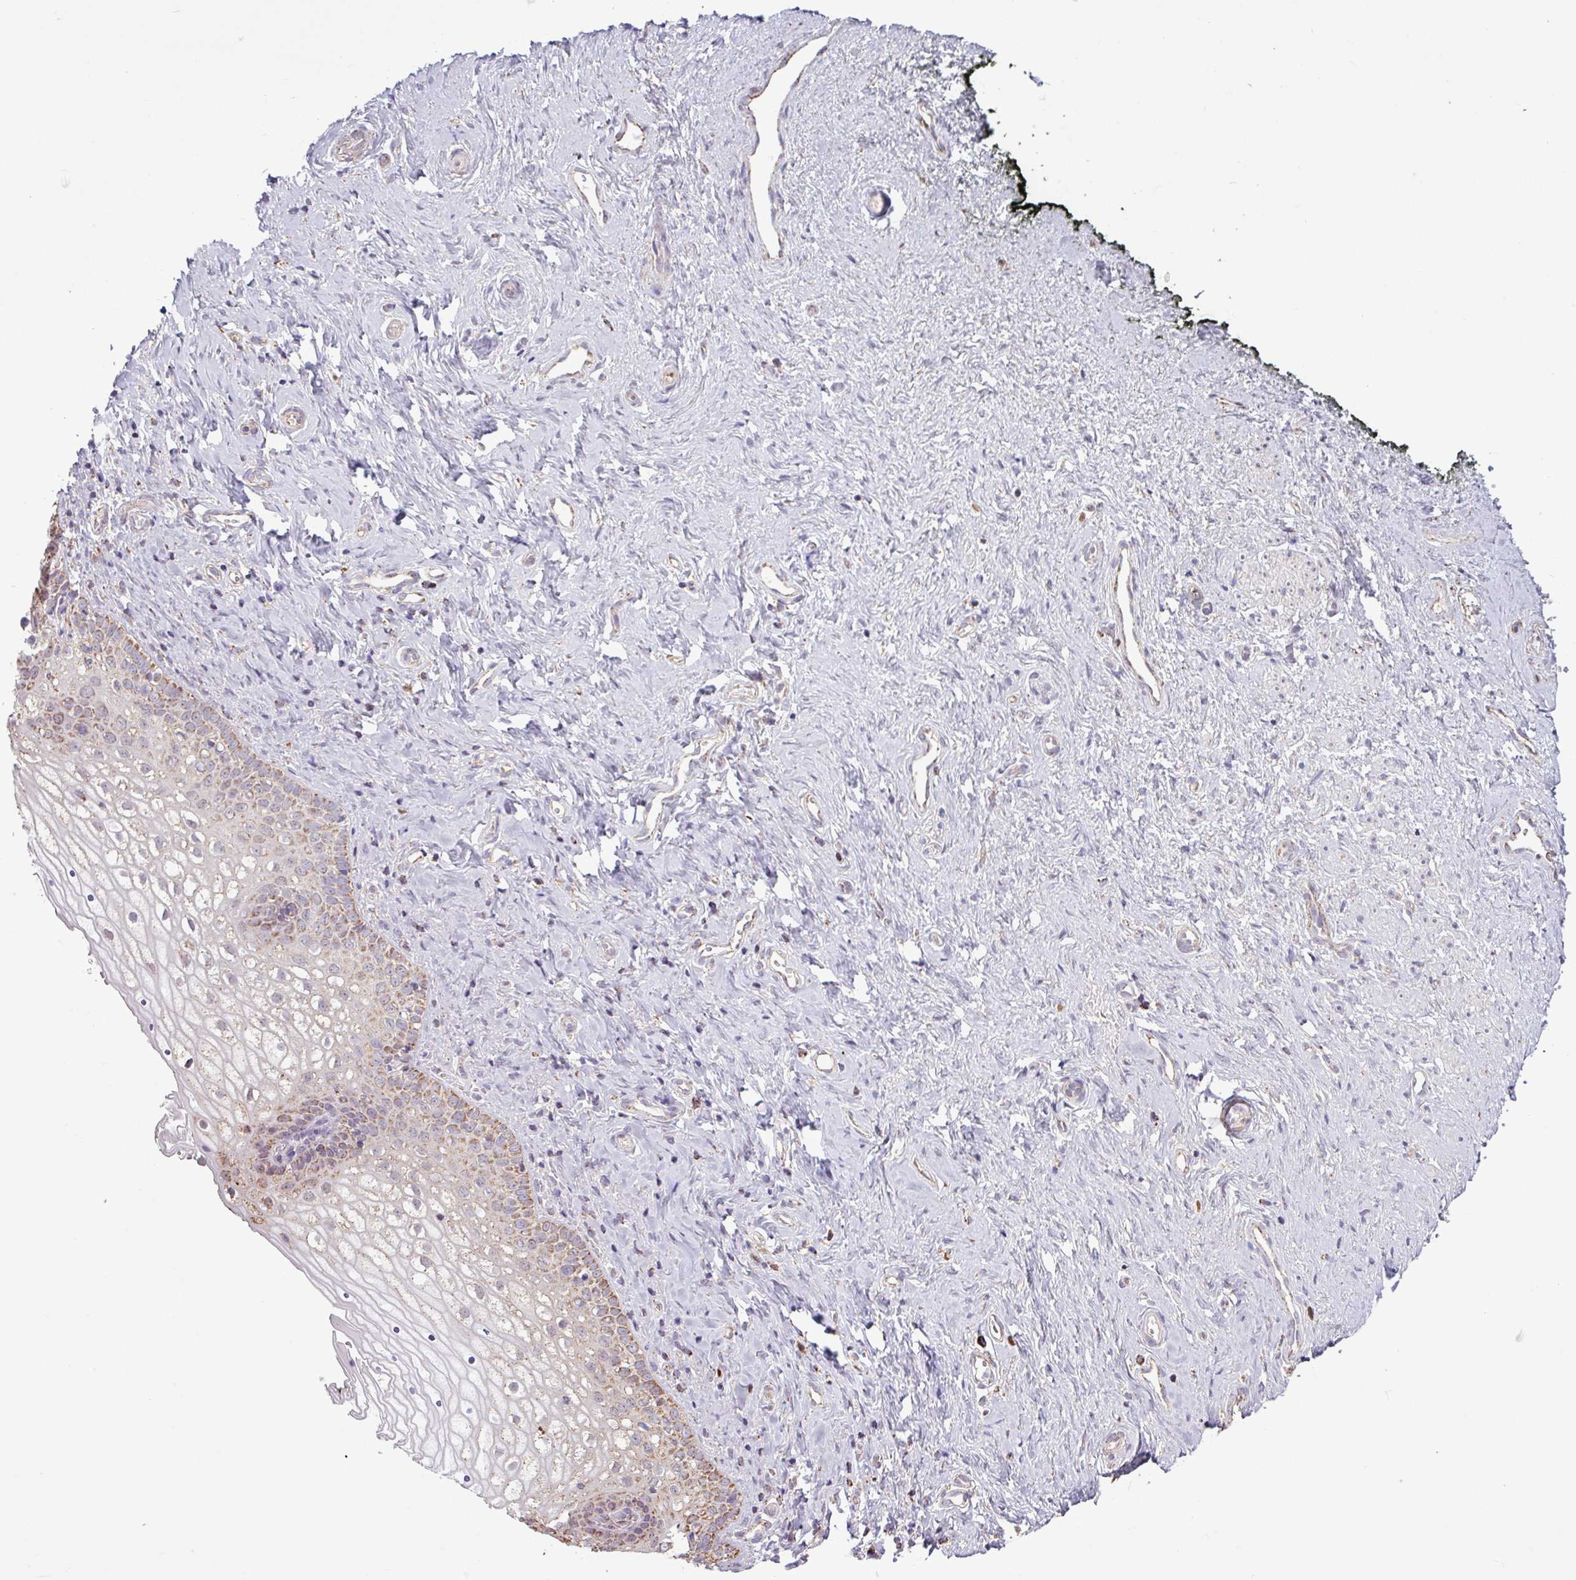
{"staining": {"intensity": "strong", "quantity": "25%-75%", "location": "cytoplasmic/membranous"}, "tissue": "vagina", "cell_type": "Squamous epithelial cells", "image_type": "normal", "snomed": [{"axis": "morphology", "description": "Normal tissue, NOS"}, {"axis": "topography", "description": "Vagina"}], "caption": "Protein staining displays strong cytoplasmic/membranous positivity in approximately 25%-75% of squamous epithelial cells in unremarkable vagina.", "gene": "ALG8", "patient": {"sex": "female", "age": 59}}